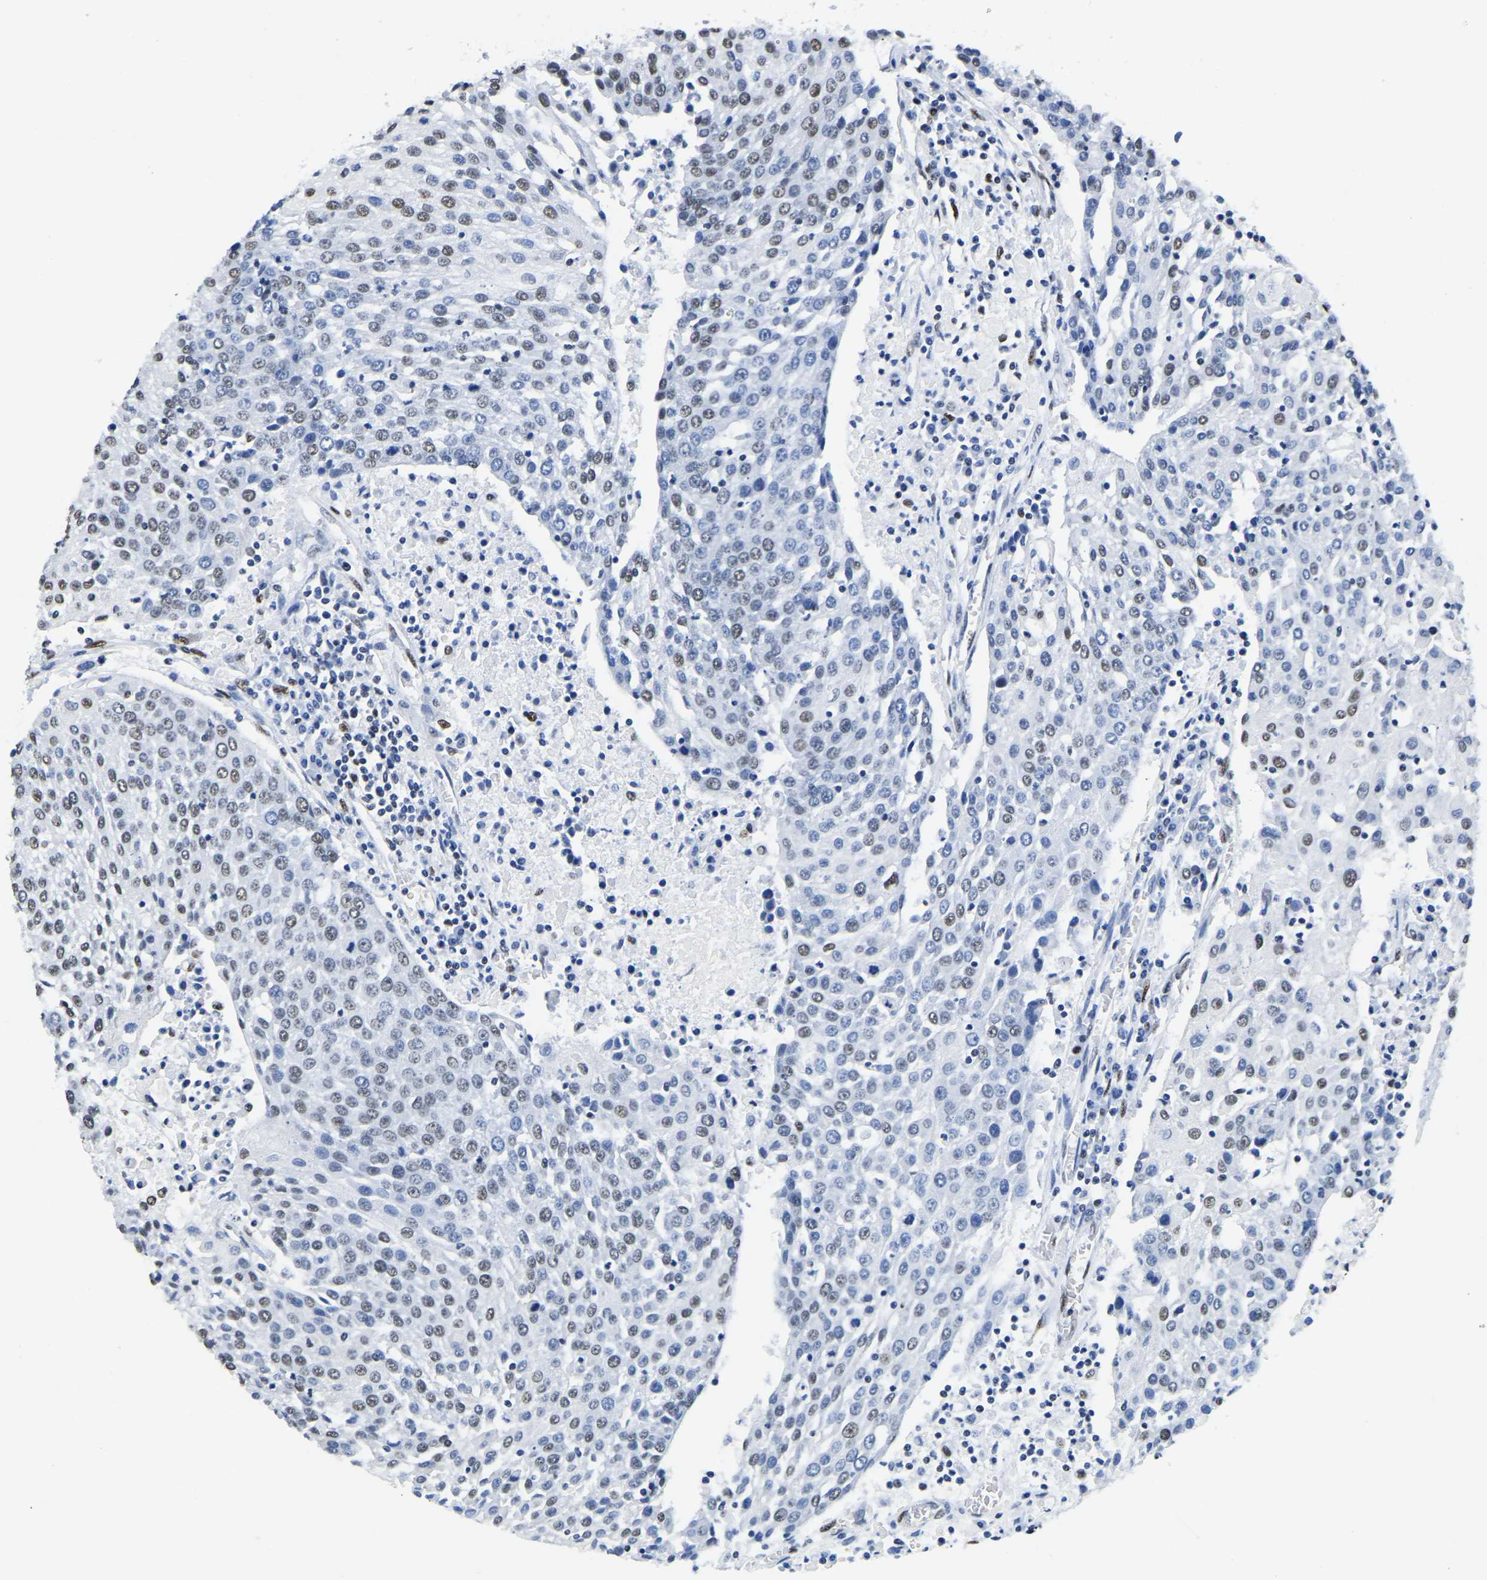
{"staining": {"intensity": "moderate", "quantity": "25%-75%", "location": "nuclear"}, "tissue": "urothelial cancer", "cell_type": "Tumor cells", "image_type": "cancer", "snomed": [{"axis": "morphology", "description": "Urothelial carcinoma, High grade"}, {"axis": "topography", "description": "Urinary bladder"}], "caption": "Moderate nuclear protein staining is seen in approximately 25%-75% of tumor cells in urothelial cancer.", "gene": "UBA1", "patient": {"sex": "female", "age": 85}}